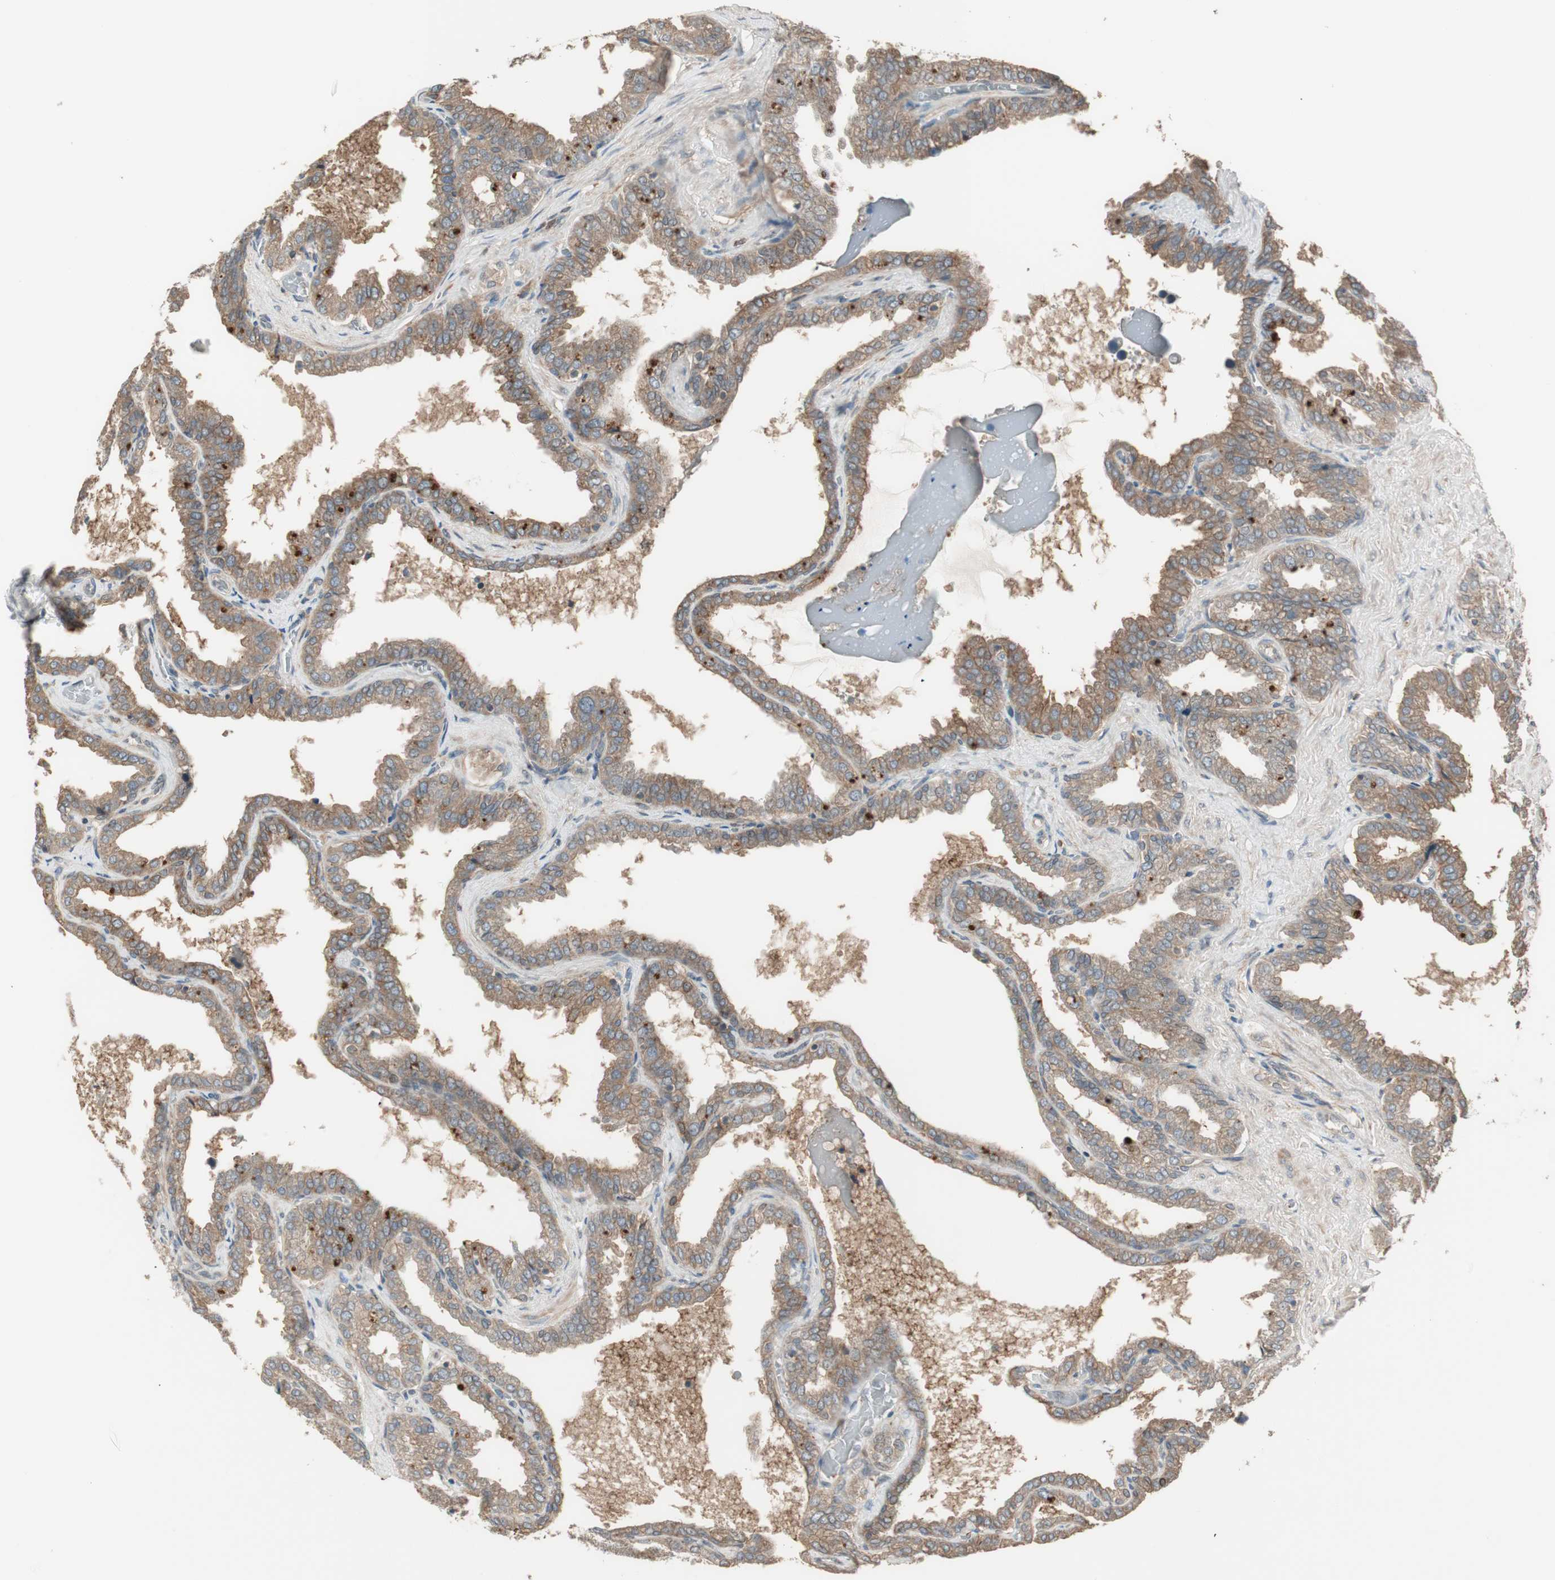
{"staining": {"intensity": "moderate", "quantity": ">75%", "location": "cytoplasmic/membranous"}, "tissue": "seminal vesicle", "cell_type": "Glandular cells", "image_type": "normal", "snomed": [{"axis": "morphology", "description": "Normal tissue, NOS"}, {"axis": "topography", "description": "Seminal veicle"}], "caption": "This image exhibits IHC staining of unremarkable seminal vesicle, with medium moderate cytoplasmic/membranous positivity in approximately >75% of glandular cells.", "gene": "ATP6AP2", "patient": {"sex": "male", "age": 46}}